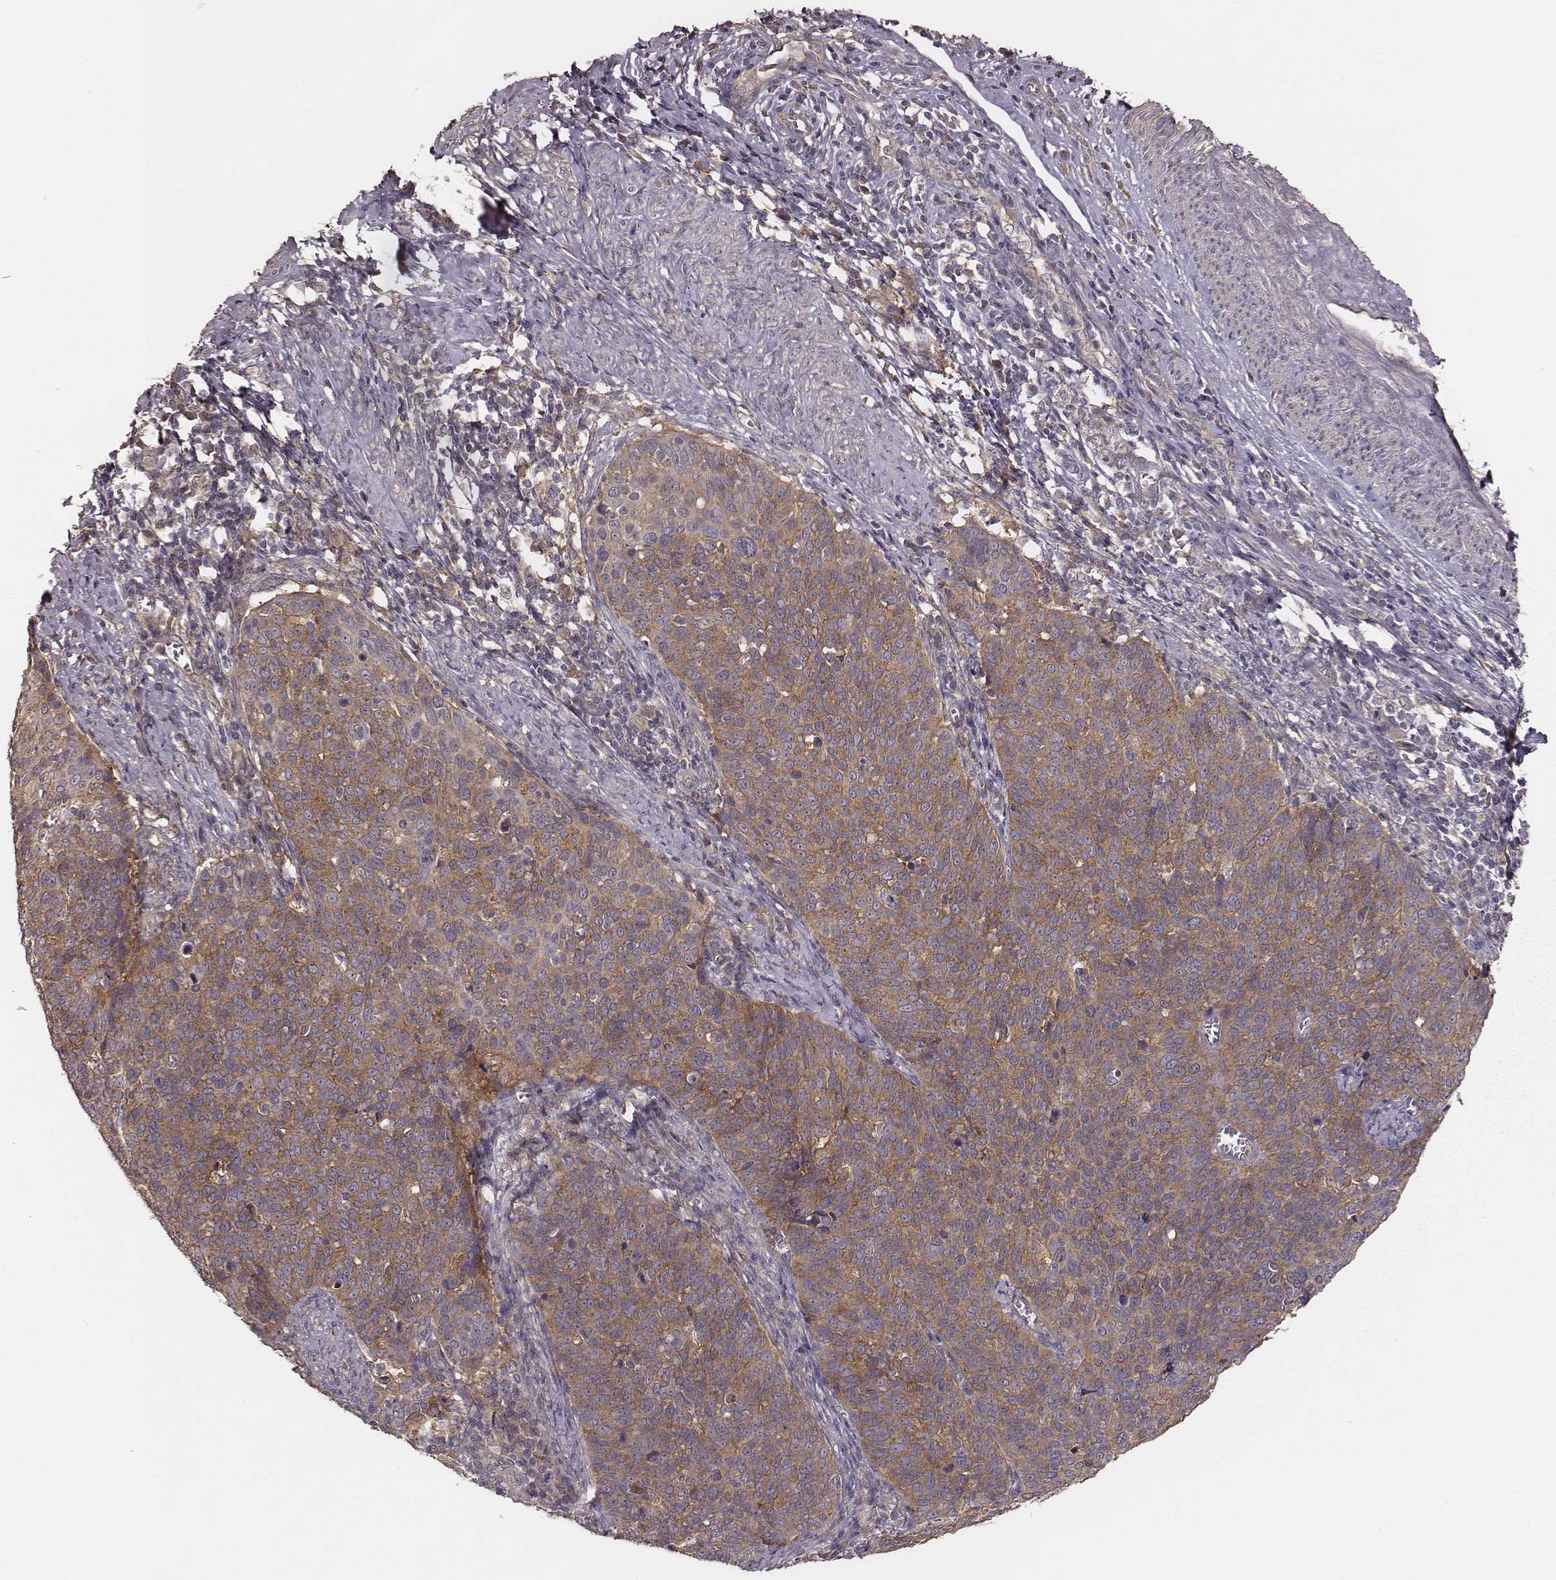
{"staining": {"intensity": "moderate", "quantity": ">75%", "location": "cytoplasmic/membranous"}, "tissue": "cervical cancer", "cell_type": "Tumor cells", "image_type": "cancer", "snomed": [{"axis": "morphology", "description": "Normal tissue, NOS"}, {"axis": "morphology", "description": "Squamous cell carcinoma, NOS"}, {"axis": "topography", "description": "Cervix"}], "caption": "This image reveals cervical cancer stained with IHC to label a protein in brown. The cytoplasmic/membranous of tumor cells show moderate positivity for the protein. Nuclei are counter-stained blue.", "gene": "VPS26A", "patient": {"sex": "female", "age": 39}}